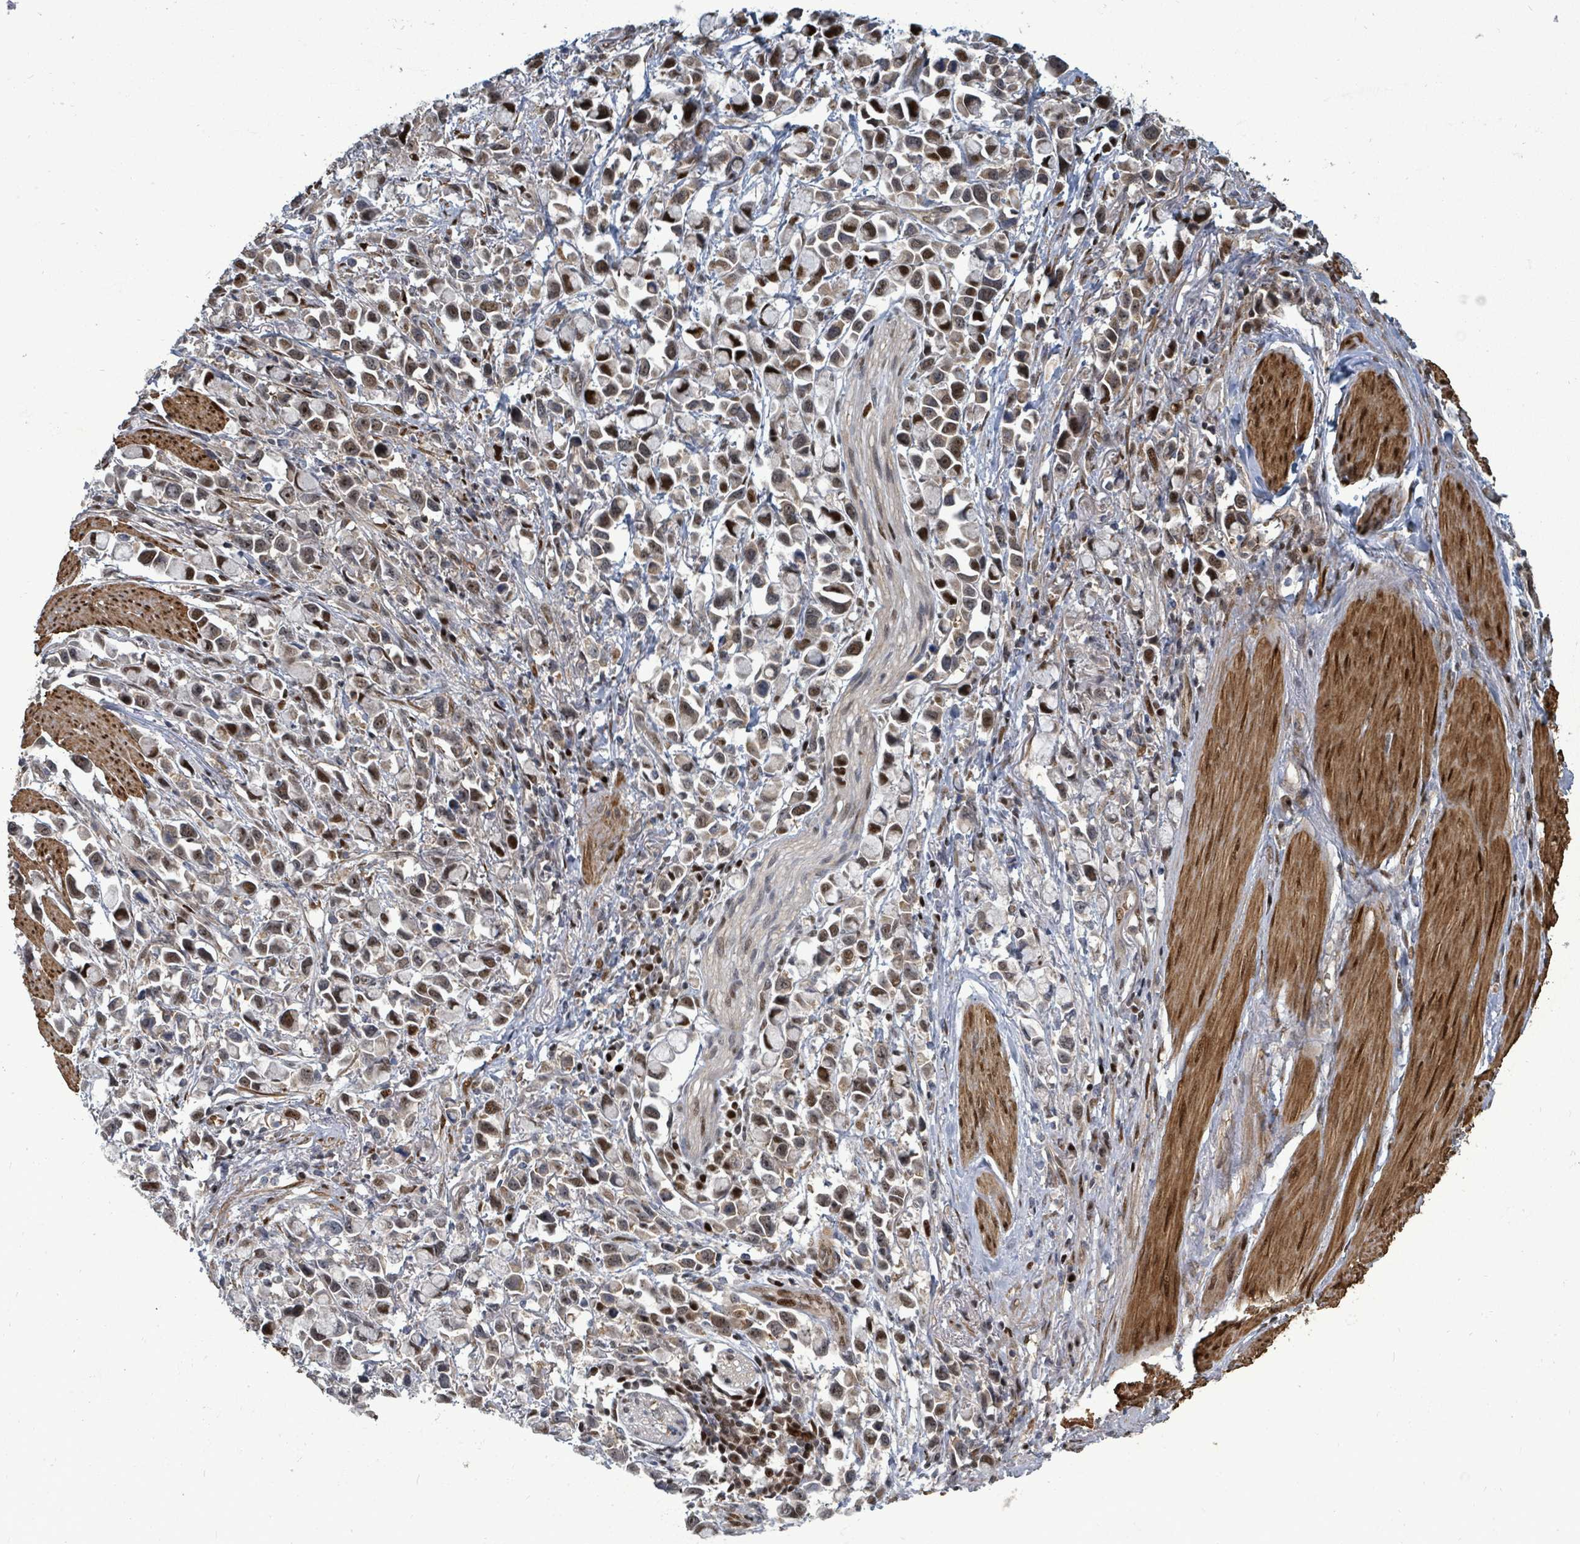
{"staining": {"intensity": "moderate", "quantity": ">75%", "location": "nuclear"}, "tissue": "stomach cancer", "cell_type": "Tumor cells", "image_type": "cancer", "snomed": [{"axis": "morphology", "description": "Adenocarcinoma, NOS"}, {"axis": "topography", "description": "Stomach"}], "caption": "Protein expression analysis of human stomach cancer (adenocarcinoma) reveals moderate nuclear positivity in approximately >75% of tumor cells.", "gene": "TRDMT1", "patient": {"sex": "female", "age": 81}}